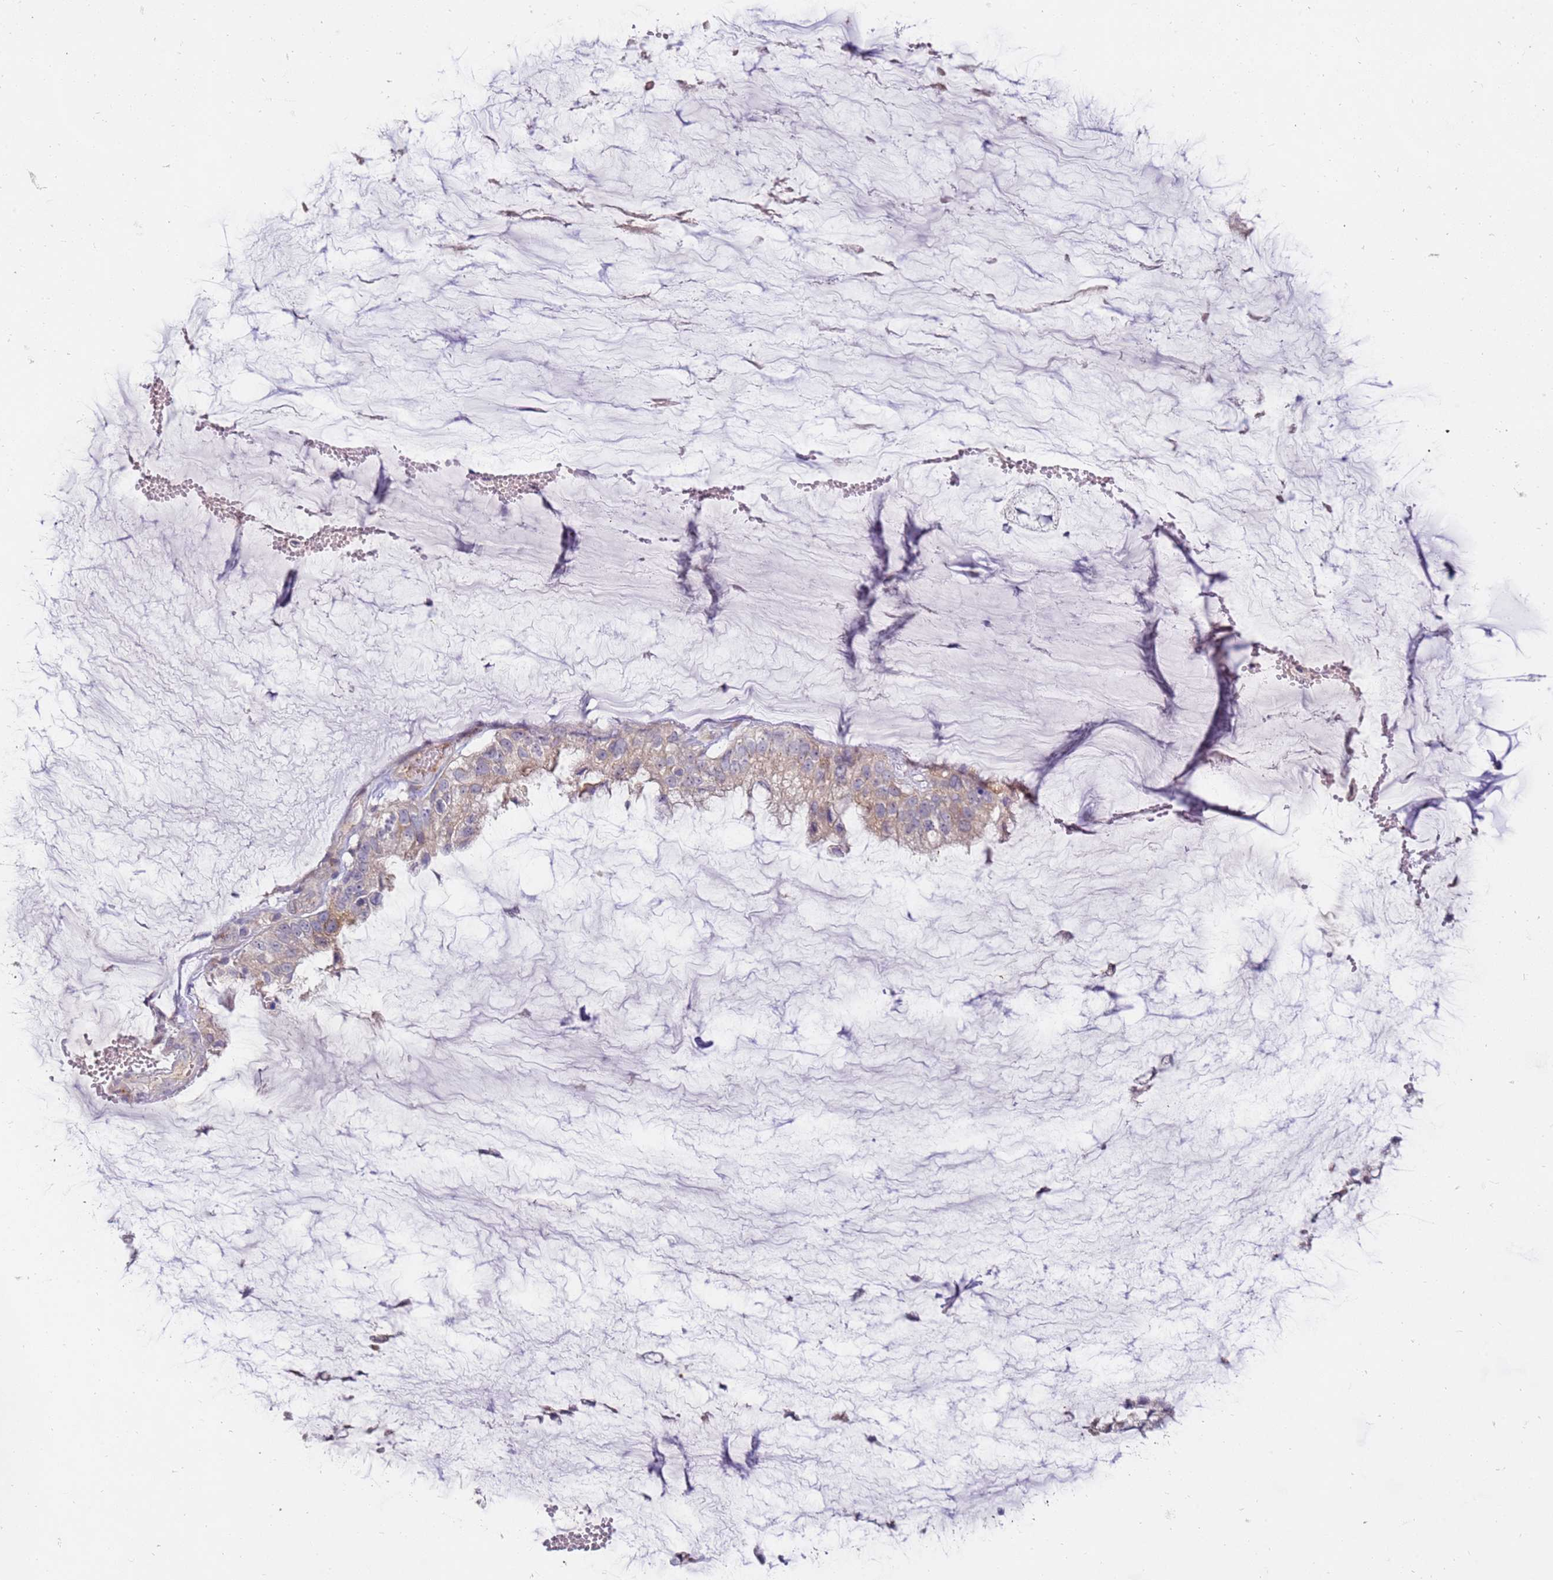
{"staining": {"intensity": "weak", "quantity": "25%-75%", "location": "cytoplasmic/membranous"}, "tissue": "ovarian cancer", "cell_type": "Tumor cells", "image_type": "cancer", "snomed": [{"axis": "morphology", "description": "Cystadenocarcinoma, mucinous, NOS"}, {"axis": "topography", "description": "Ovary"}], "caption": "About 25%-75% of tumor cells in human ovarian cancer demonstrate weak cytoplasmic/membranous protein positivity as visualized by brown immunohistochemical staining.", "gene": "NMUR2", "patient": {"sex": "female", "age": 39}}